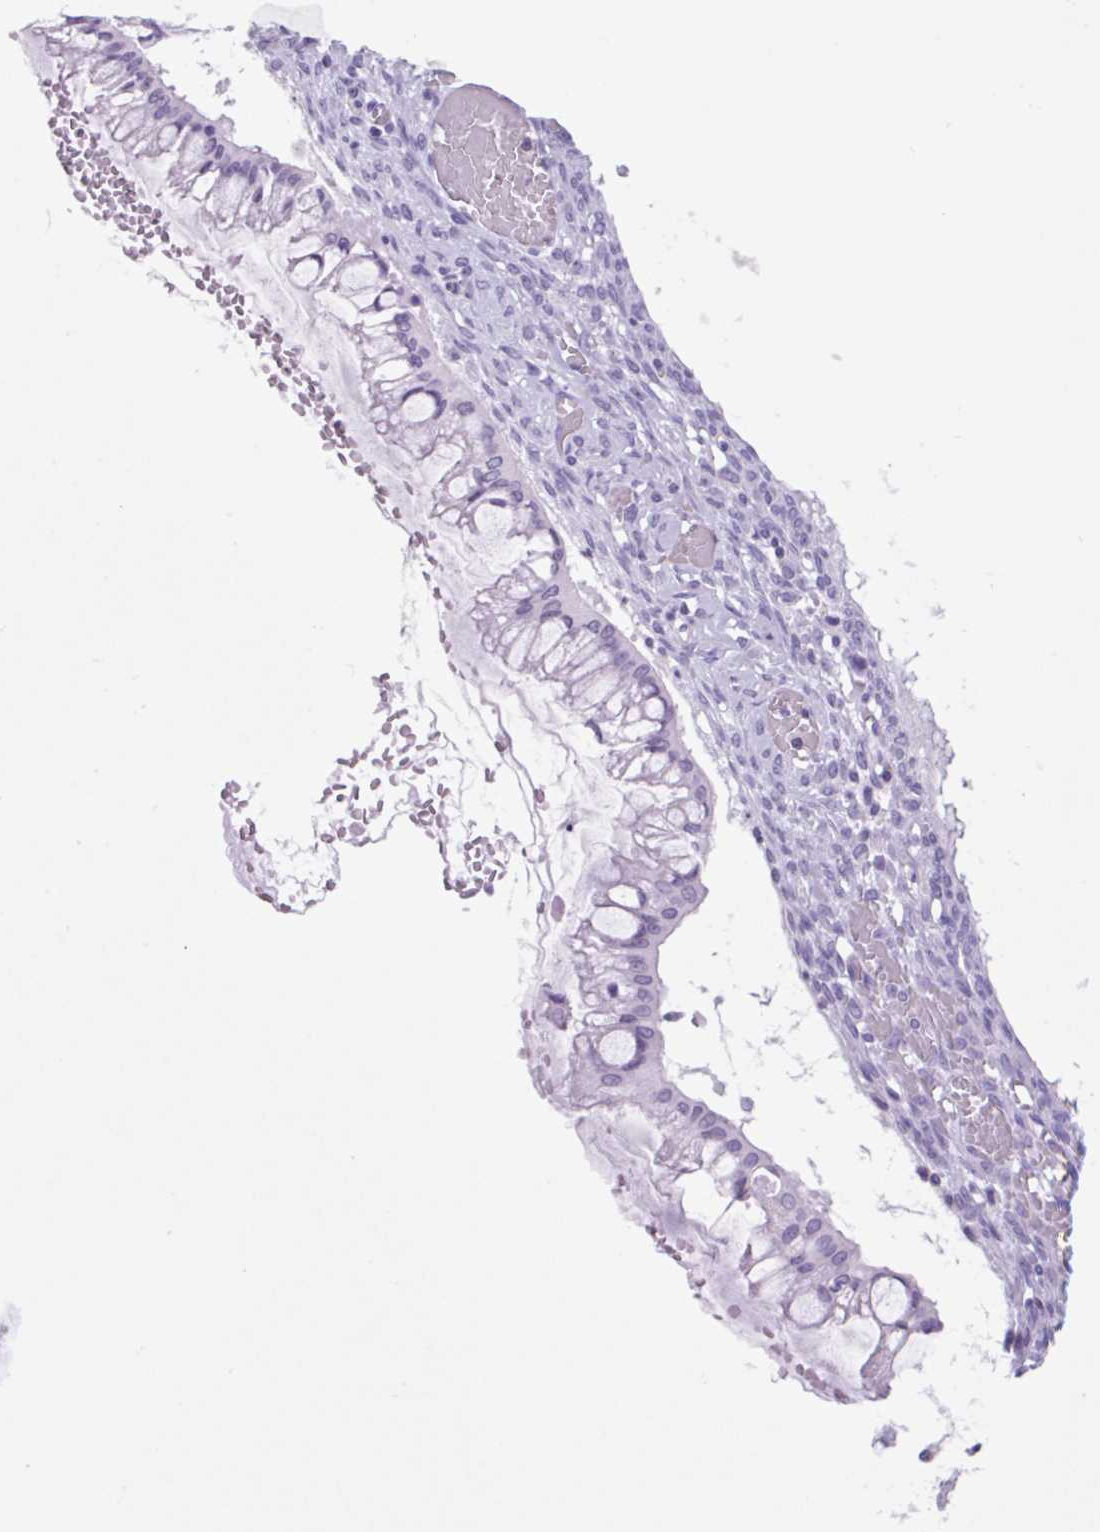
{"staining": {"intensity": "negative", "quantity": "none", "location": "none"}, "tissue": "ovarian cancer", "cell_type": "Tumor cells", "image_type": "cancer", "snomed": [{"axis": "morphology", "description": "Cystadenocarcinoma, mucinous, NOS"}, {"axis": "topography", "description": "Ovary"}], "caption": "This is an IHC histopathology image of human ovarian mucinous cystadenocarcinoma. There is no staining in tumor cells.", "gene": "VPREB1", "patient": {"sex": "female", "age": 73}}